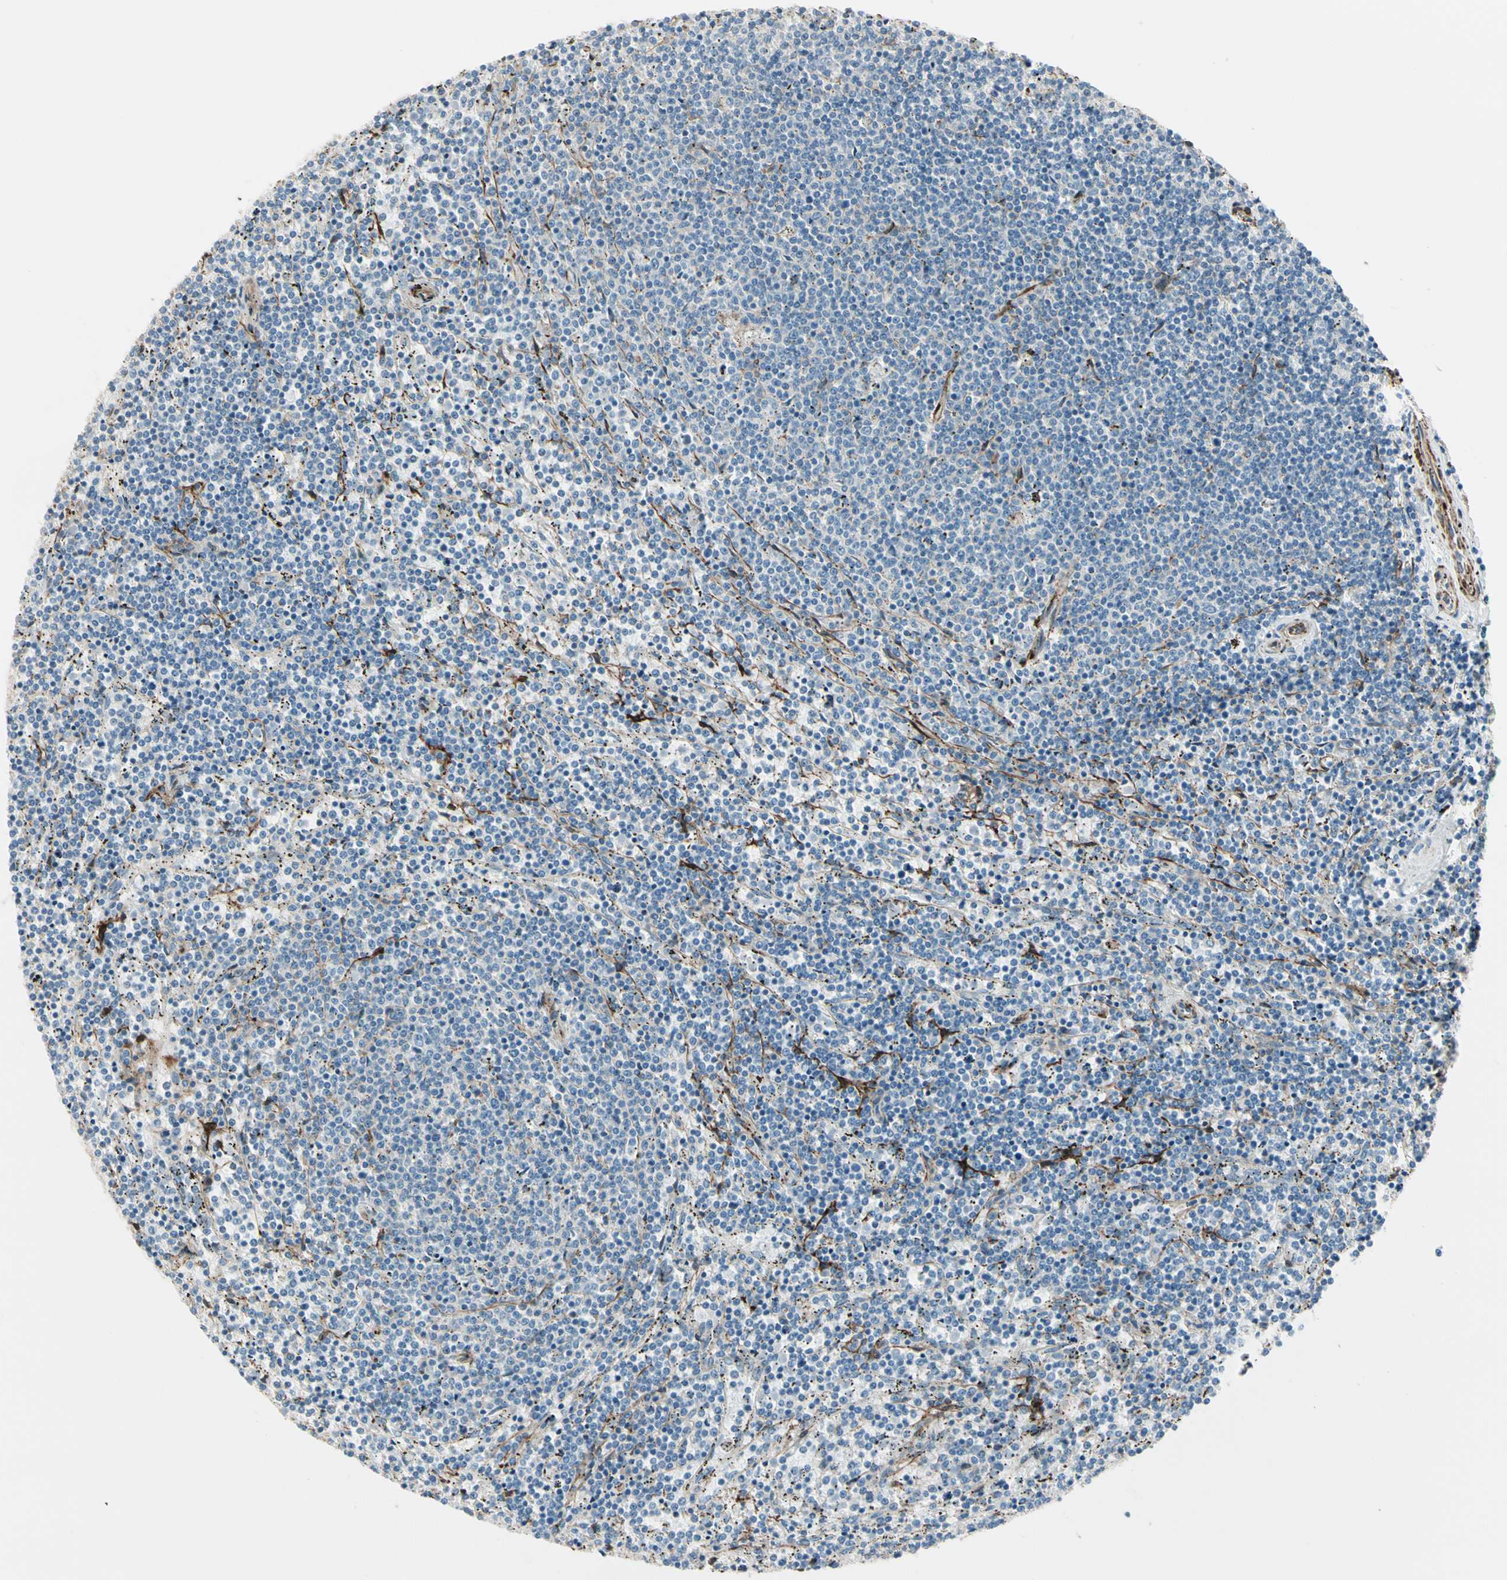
{"staining": {"intensity": "negative", "quantity": "none", "location": "none"}, "tissue": "lymphoma", "cell_type": "Tumor cells", "image_type": "cancer", "snomed": [{"axis": "morphology", "description": "Malignant lymphoma, non-Hodgkin's type, Low grade"}, {"axis": "topography", "description": "Spleen"}], "caption": "Tumor cells show no significant protein expression in lymphoma.", "gene": "CALD1", "patient": {"sex": "female", "age": 50}}